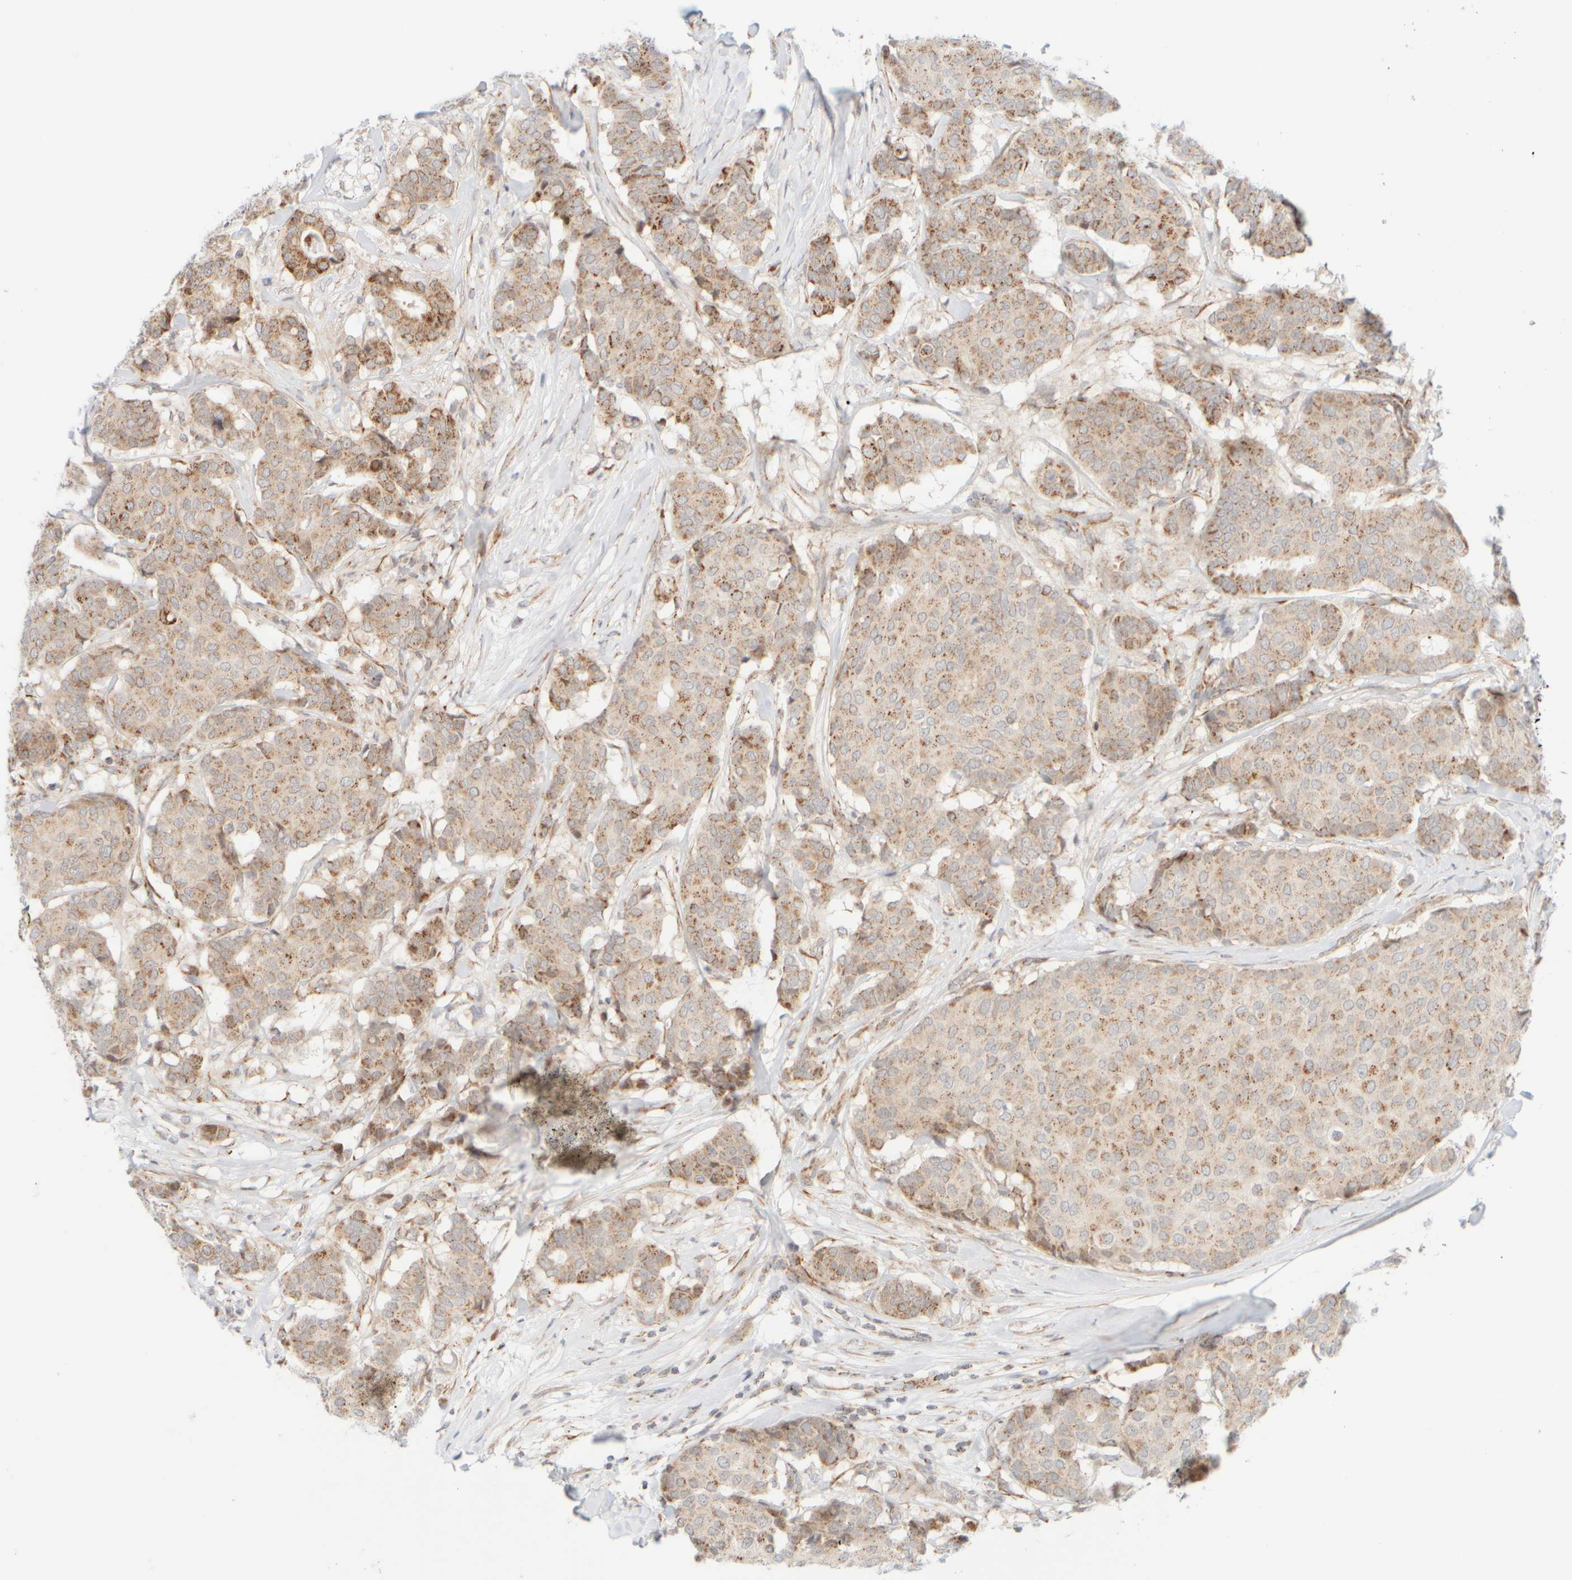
{"staining": {"intensity": "weak", "quantity": ">75%", "location": "cytoplasmic/membranous"}, "tissue": "breast cancer", "cell_type": "Tumor cells", "image_type": "cancer", "snomed": [{"axis": "morphology", "description": "Duct carcinoma"}, {"axis": "topography", "description": "Breast"}], "caption": "Protein staining displays weak cytoplasmic/membranous staining in approximately >75% of tumor cells in breast invasive ductal carcinoma.", "gene": "PPM1K", "patient": {"sex": "female", "age": 75}}